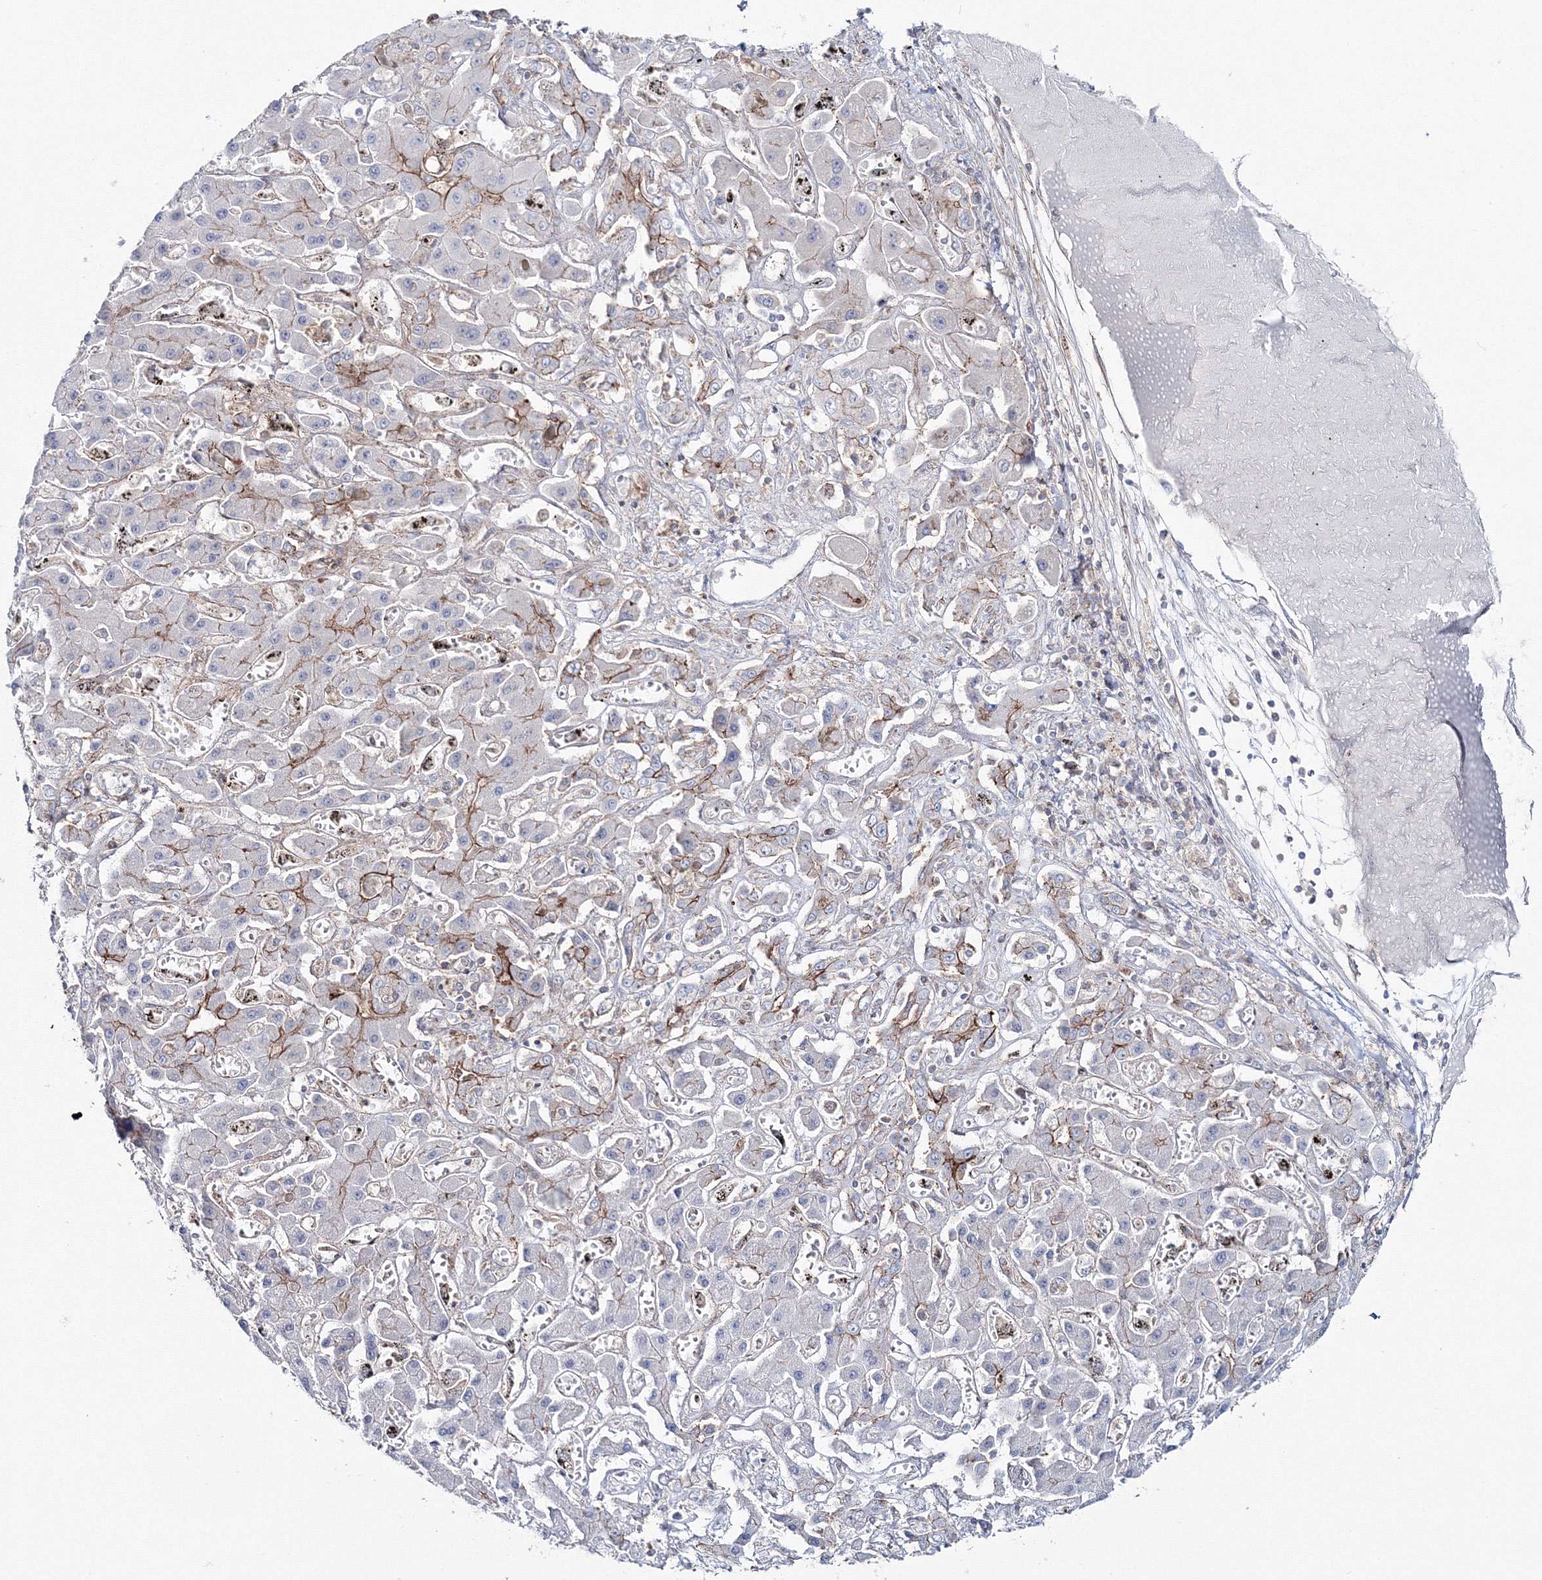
{"staining": {"intensity": "negative", "quantity": "none", "location": "none"}, "tissue": "liver cancer", "cell_type": "Tumor cells", "image_type": "cancer", "snomed": [{"axis": "morphology", "description": "Cholangiocarcinoma"}, {"axis": "topography", "description": "Liver"}], "caption": "Tumor cells show no significant protein expression in liver cancer (cholangiocarcinoma).", "gene": "GGA2", "patient": {"sex": "male", "age": 67}}